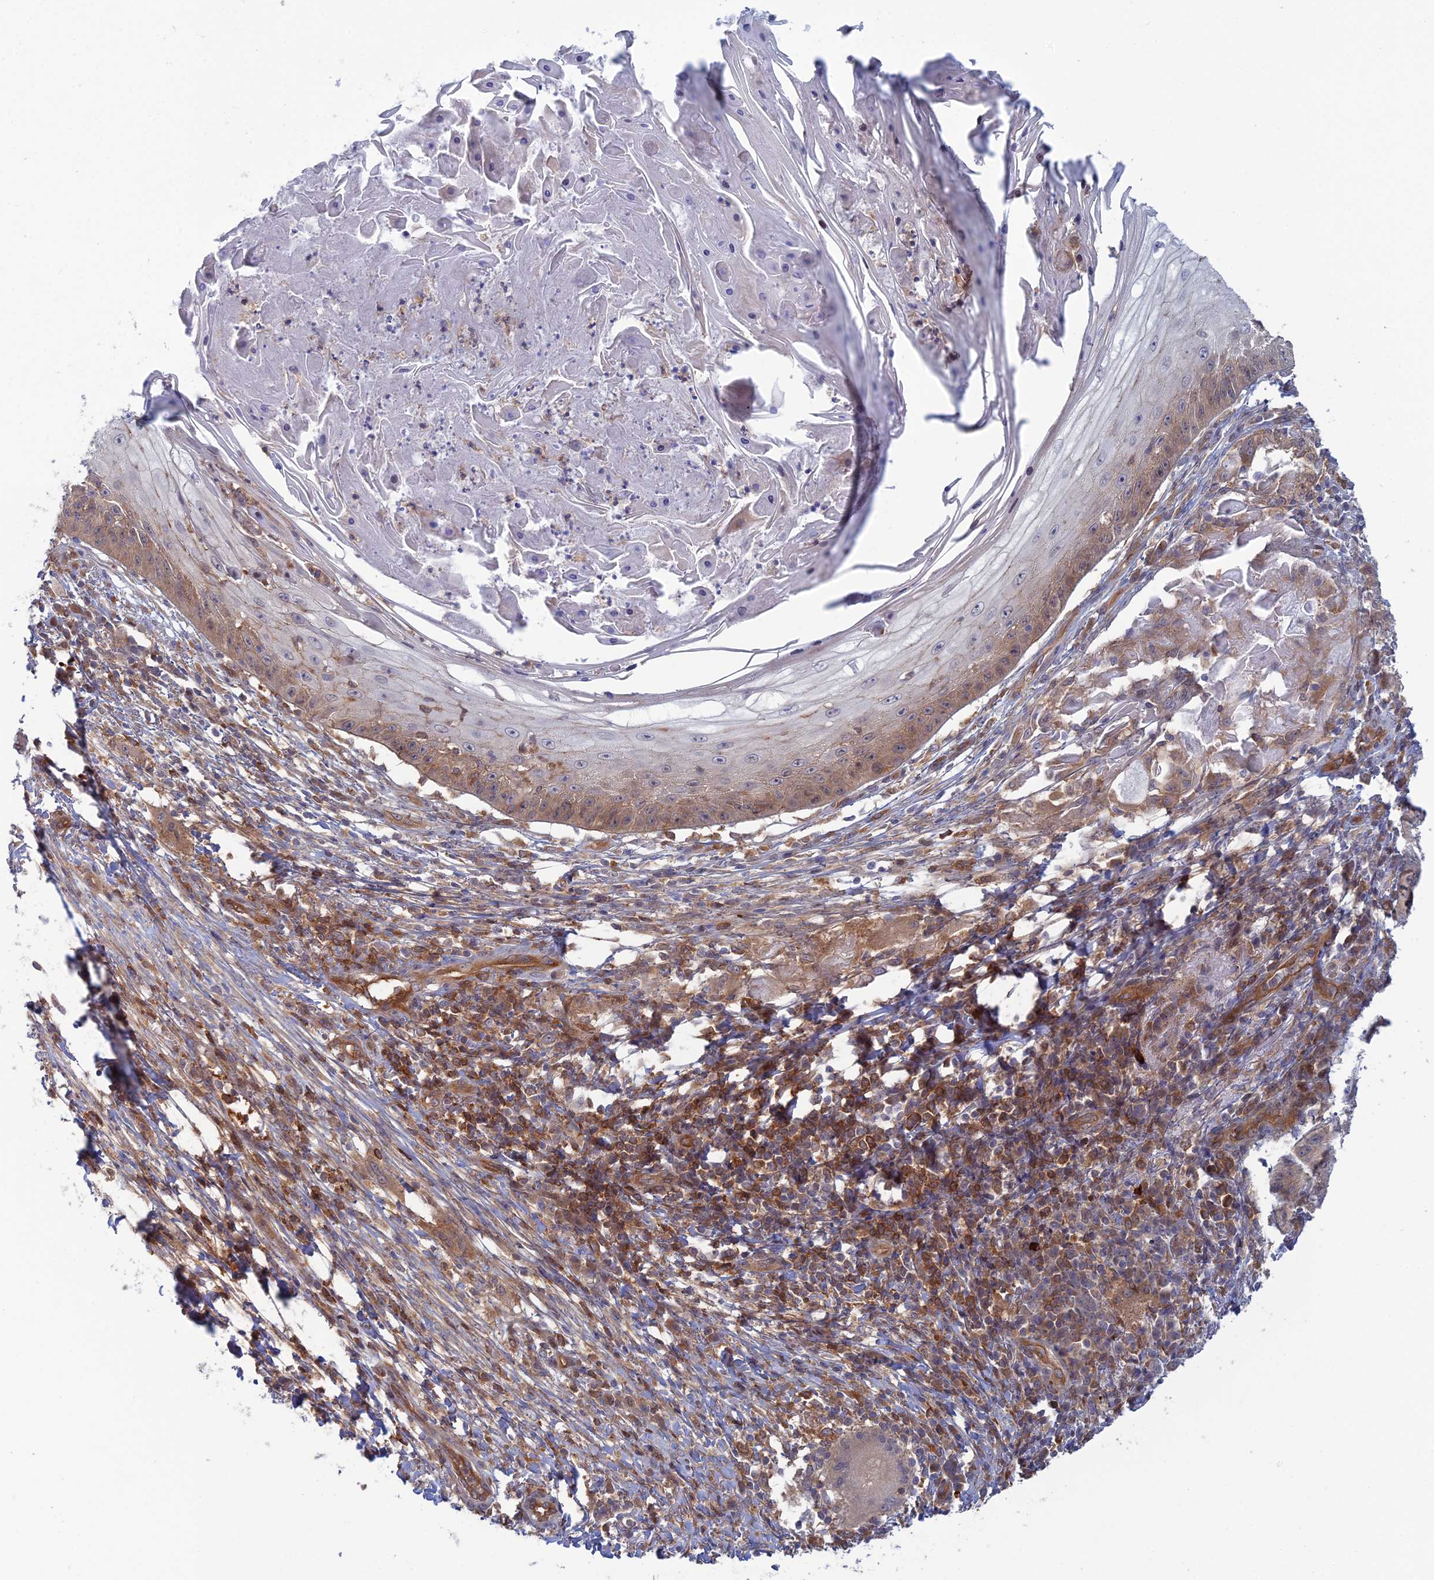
{"staining": {"intensity": "moderate", "quantity": "<25%", "location": "cytoplasmic/membranous"}, "tissue": "skin cancer", "cell_type": "Tumor cells", "image_type": "cancer", "snomed": [{"axis": "morphology", "description": "Squamous cell carcinoma, NOS"}, {"axis": "topography", "description": "Skin"}], "caption": "This histopathology image exhibits skin cancer stained with immunohistochemistry (IHC) to label a protein in brown. The cytoplasmic/membranous of tumor cells show moderate positivity for the protein. Nuclei are counter-stained blue.", "gene": "ABHD1", "patient": {"sex": "male", "age": 70}}